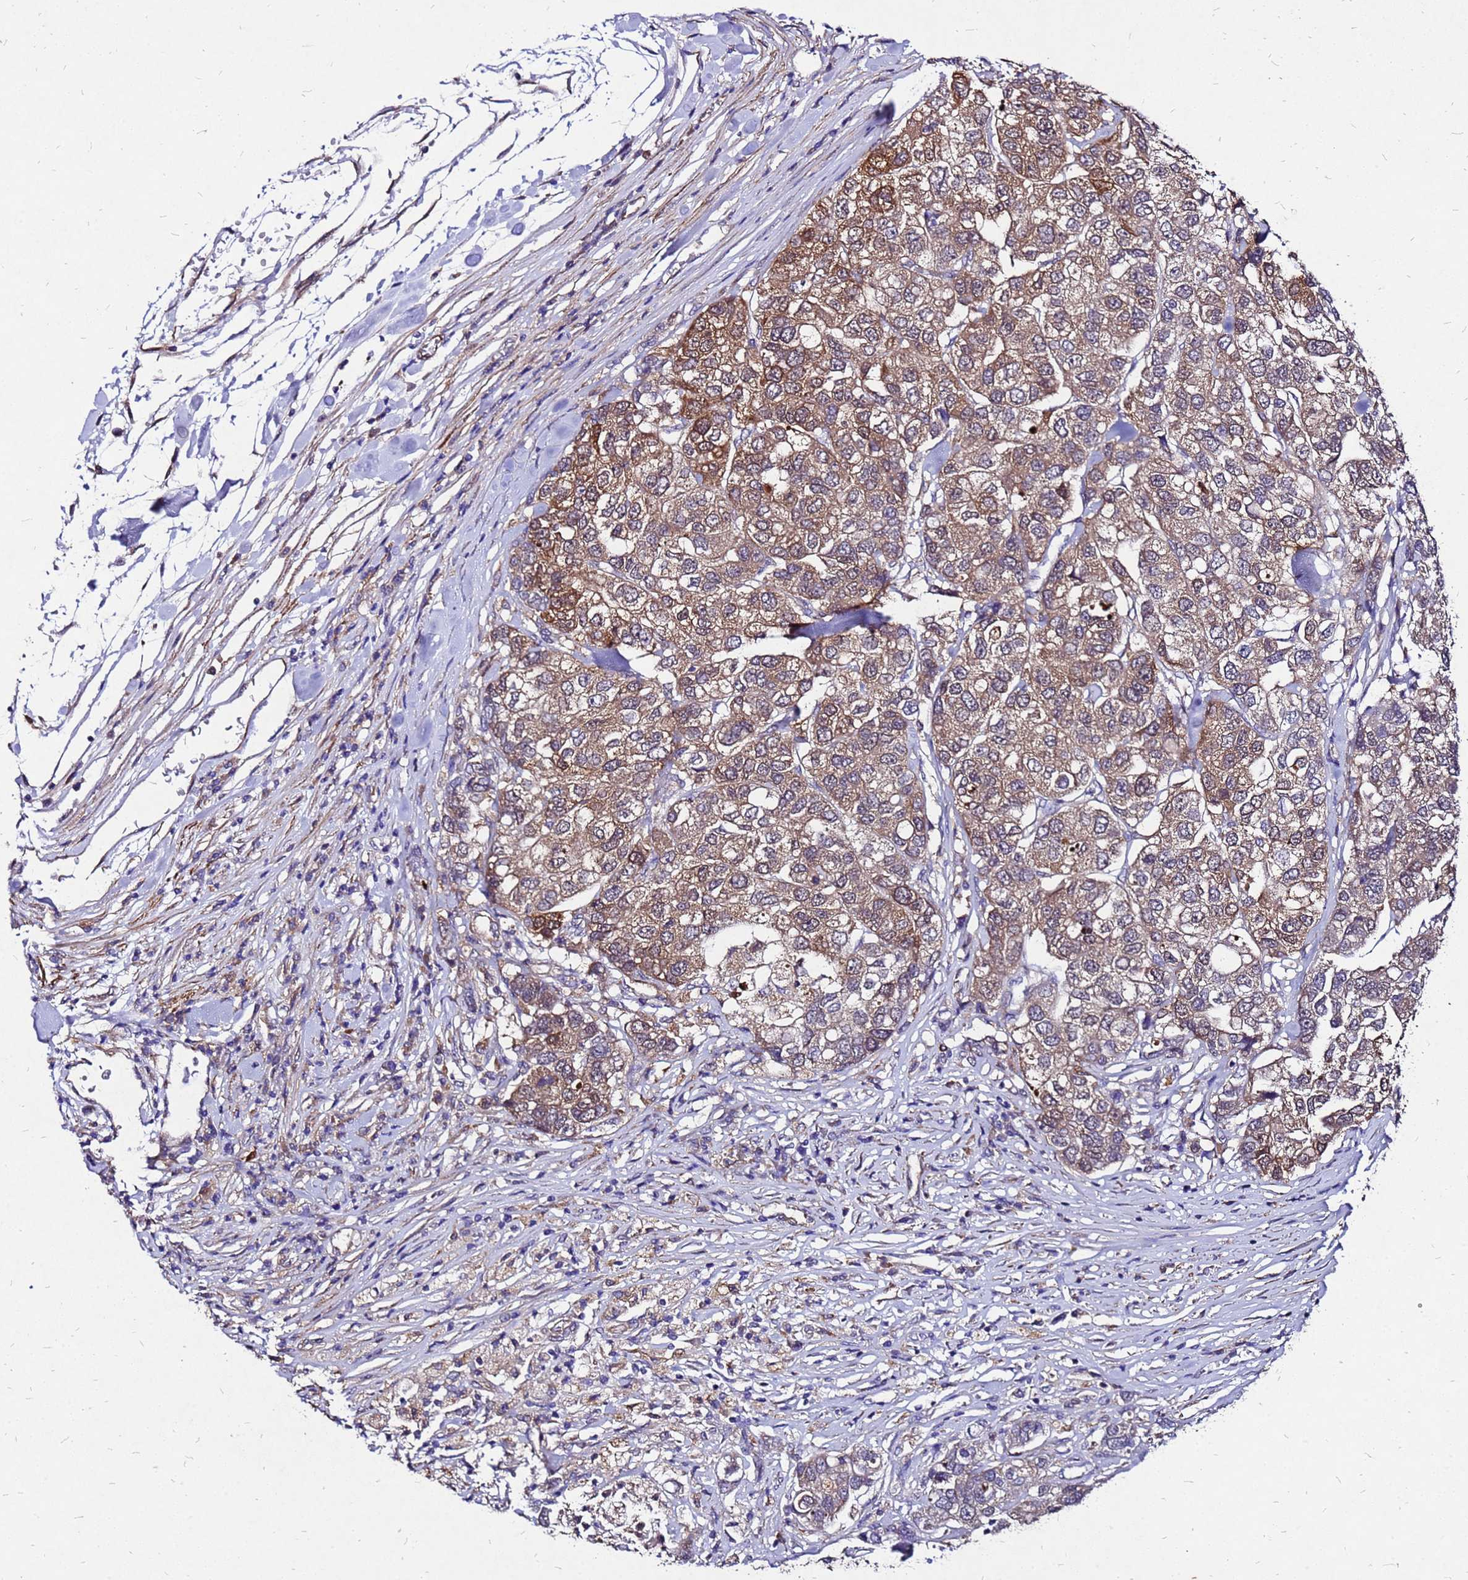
{"staining": {"intensity": "moderate", "quantity": "25%-75%", "location": "cytoplasmic/membranous"}, "tissue": "pancreatic cancer", "cell_type": "Tumor cells", "image_type": "cancer", "snomed": [{"axis": "morphology", "description": "Adenocarcinoma, NOS"}, {"axis": "topography", "description": "Pancreas"}], "caption": "Tumor cells show moderate cytoplasmic/membranous positivity in approximately 25%-75% of cells in adenocarcinoma (pancreatic). (brown staining indicates protein expression, while blue staining denotes nuclei).", "gene": "DUSP23", "patient": {"sex": "female", "age": 61}}